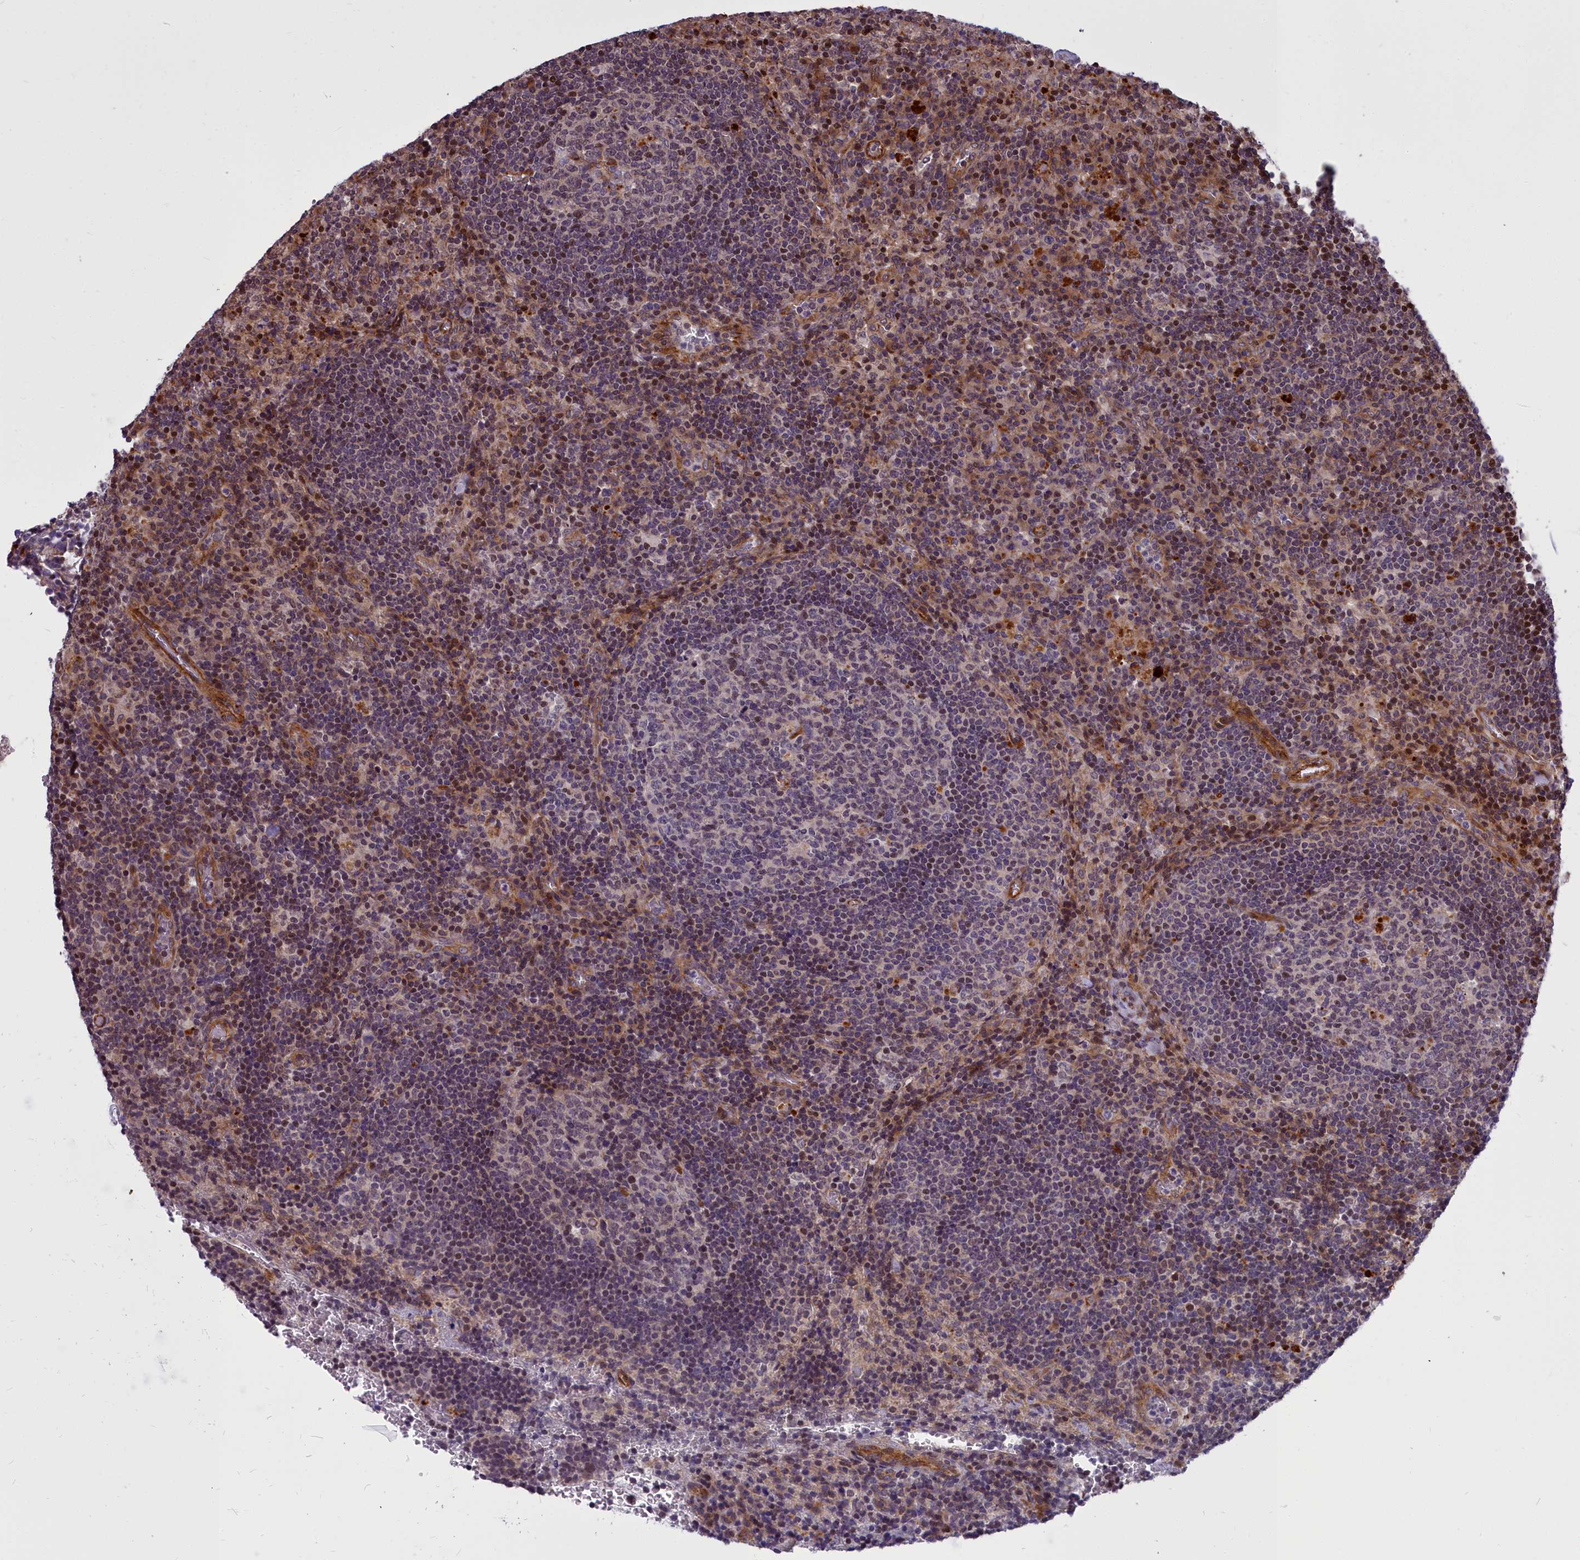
{"staining": {"intensity": "moderate", "quantity": "25%-75%", "location": "nuclear"}, "tissue": "lymph node", "cell_type": "Germinal center cells", "image_type": "normal", "snomed": [{"axis": "morphology", "description": "Normal tissue, NOS"}, {"axis": "topography", "description": "Lymph node"}], "caption": "The immunohistochemical stain highlights moderate nuclear positivity in germinal center cells of benign lymph node. The protein of interest is stained brown, and the nuclei are stained in blue (DAB (3,3'-diaminobenzidine) IHC with brightfield microscopy, high magnification).", "gene": "GLYATL3", "patient": {"sex": "male", "age": 58}}